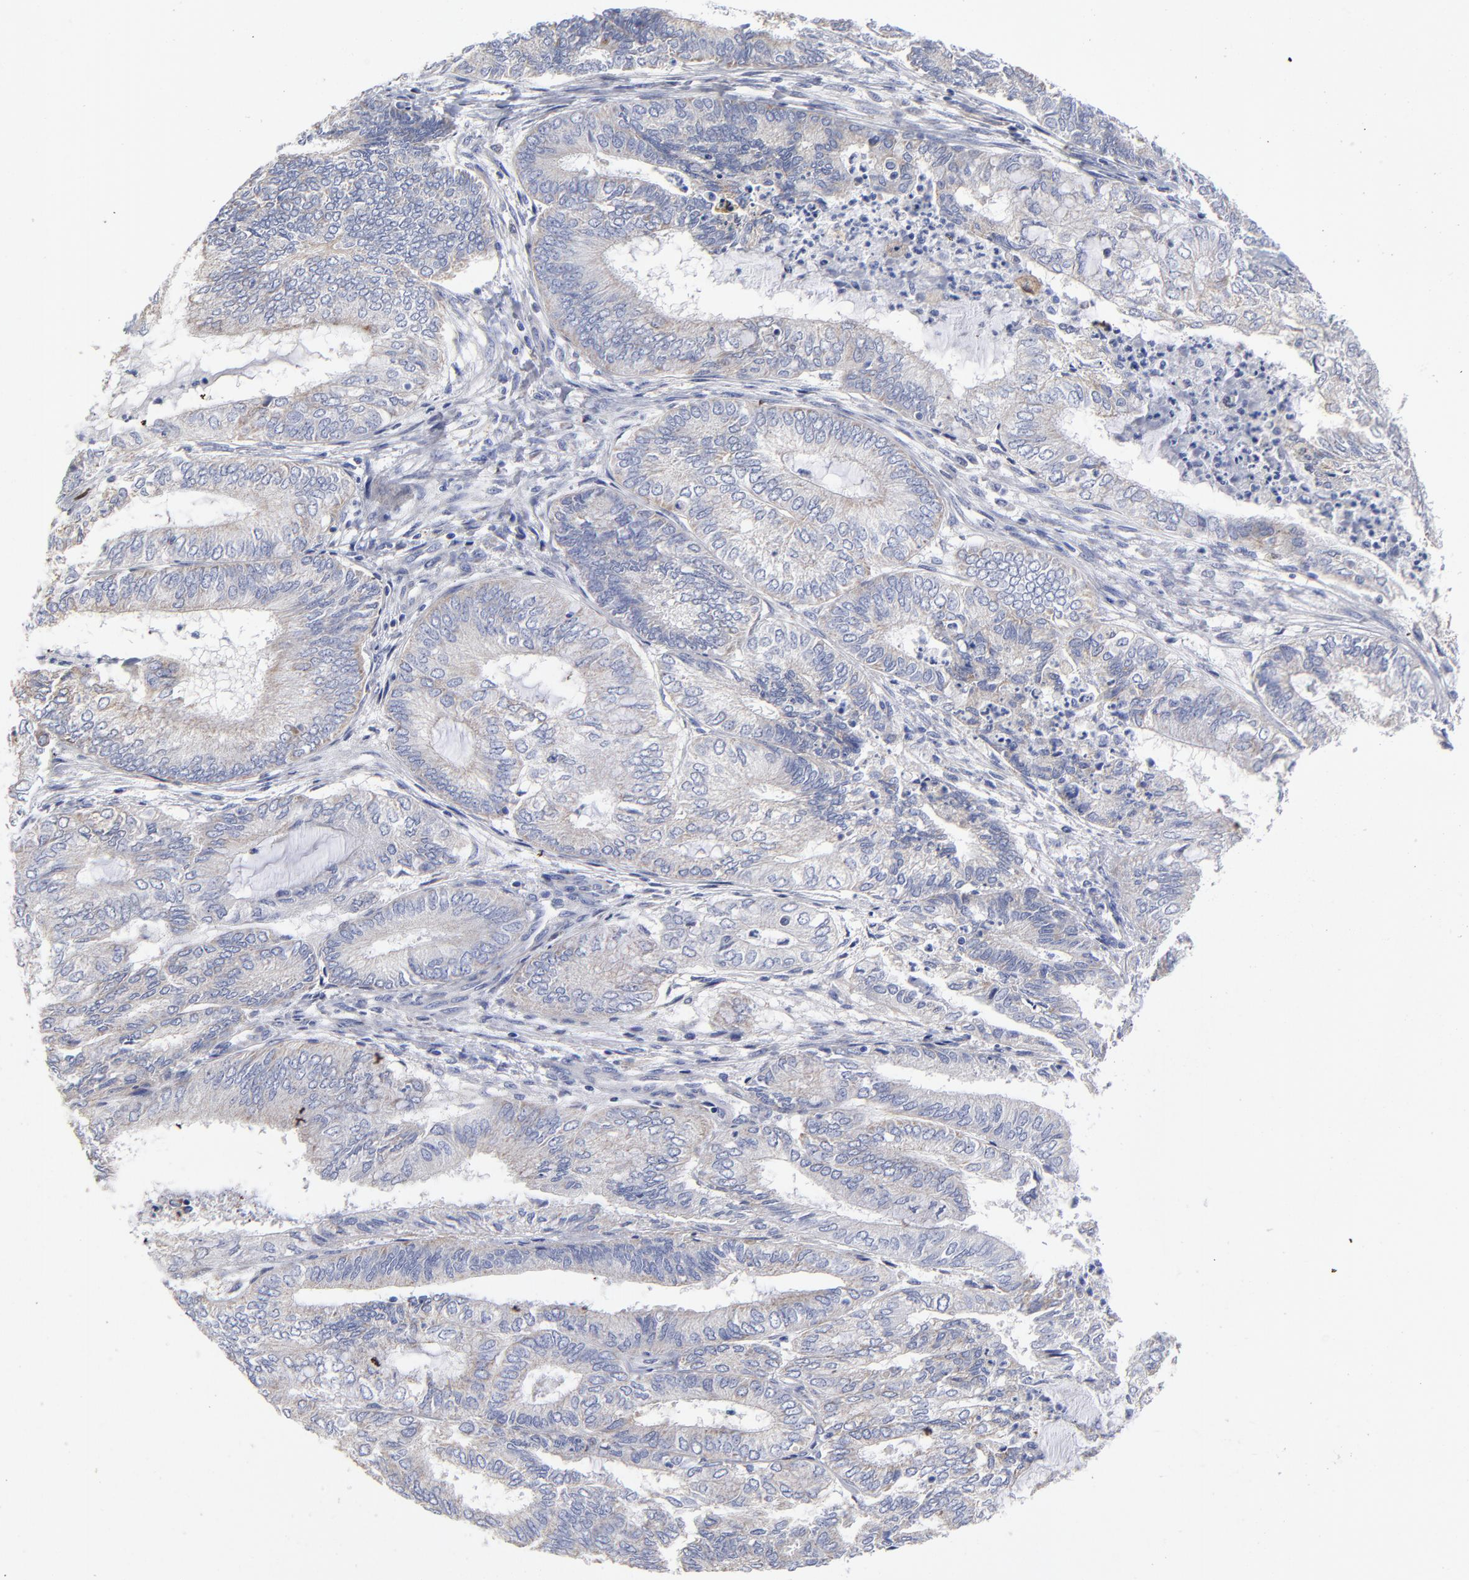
{"staining": {"intensity": "negative", "quantity": "none", "location": "none"}, "tissue": "endometrial cancer", "cell_type": "Tumor cells", "image_type": "cancer", "snomed": [{"axis": "morphology", "description": "Adenocarcinoma, NOS"}, {"axis": "topography", "description": "Endometrium"}], "caption": "DAB immunohistochemical staining of human endometrial adenocarcinoma shows no significant expression in tumor cells.", "gene": "PTP4A1", "patient": {"sex": "female", "age": 59}}